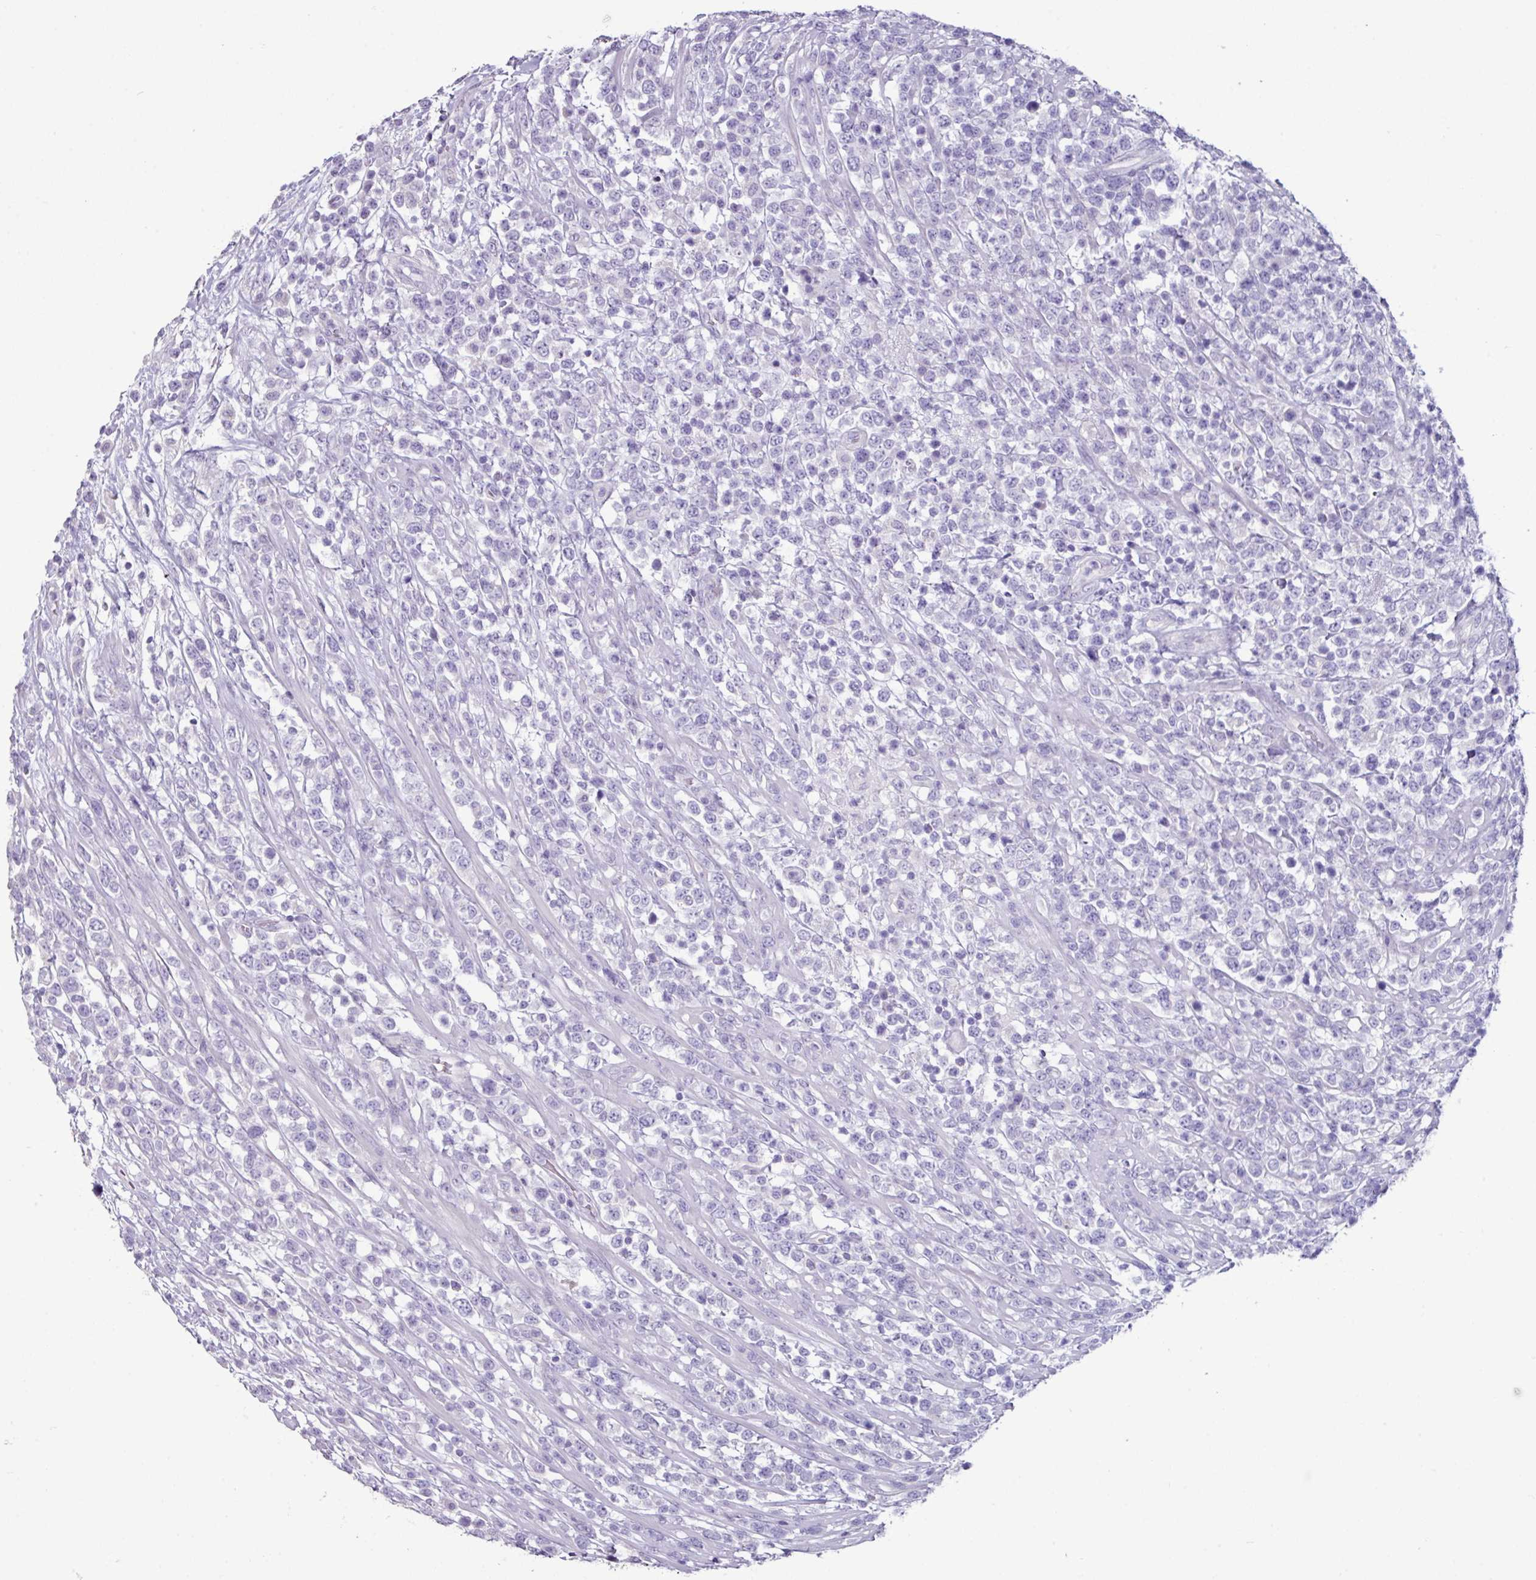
{"staining": {"intensity": "negative", "quantity": "none", "location": "none"}, "tissue": "lymphoma", "cell_type": "Tumor cells", "image_type": "cancer", "snomed": [{"axis": "morphology", "description": "Malignant lymphoma, non-Hodgkin's type, High grade"}, {"axis": "topography", "description": "Colon"}], "caption": "IHC of human lymphoma shows no expression in tumor cells.", "gene": "GLP2R", "patient": {"sex": "female", "age": 53}}